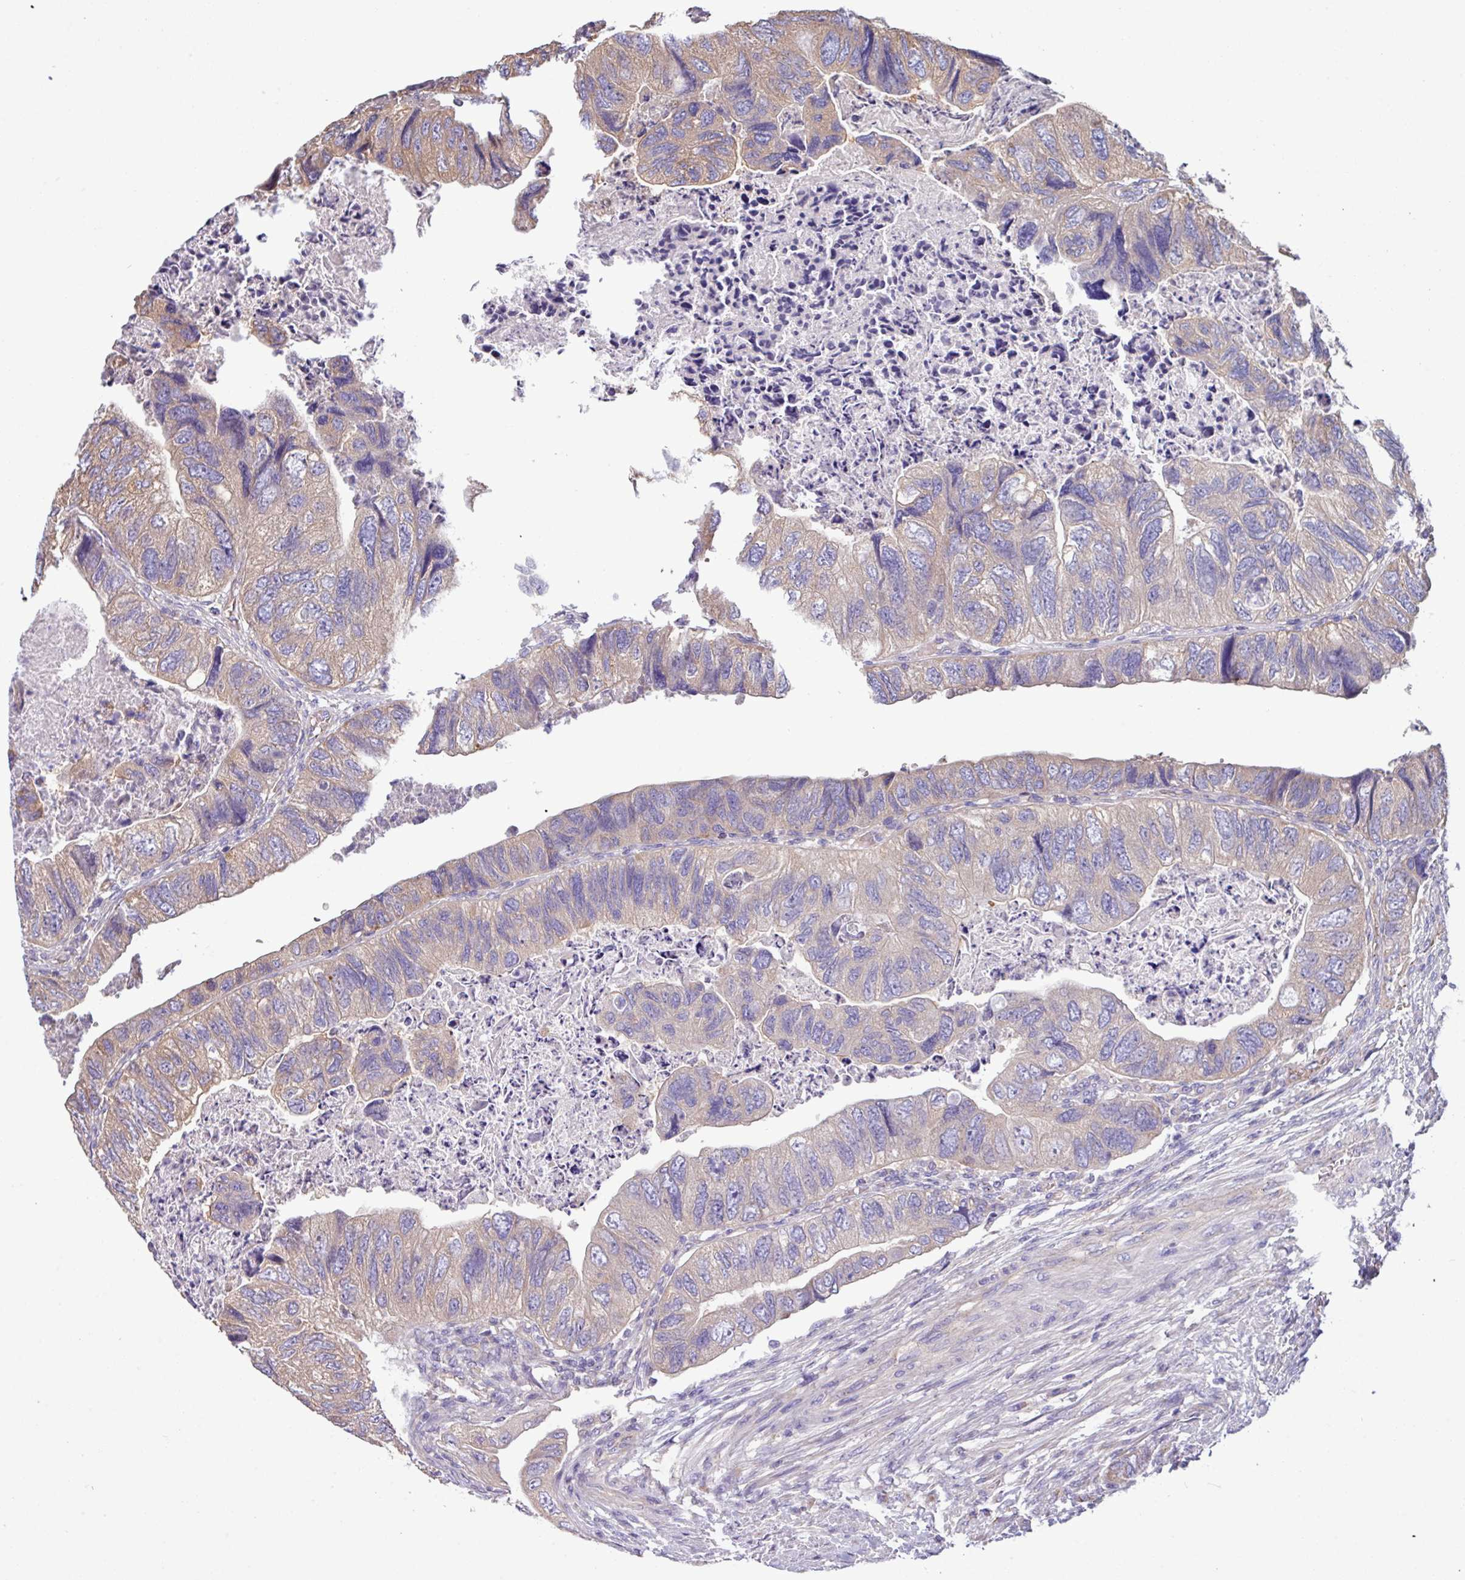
{"staining": {"intensity": "moderate", "quantity": "<25%", "location": "cytoplasmic/membranous"}, "tissue": "colorectal cancer", "cell_type": "Tumor cells", "image_type": "cancer", "snomed": [{"axis": "morphology", "description": "Adenocarcinoma, NOS"}, {"axis": "topography", "description": "Rectum"}], "caption": "High-magnification brightfield microscopy of colorectal cancer (adenocarcinoma) stained with DAB (3,3'-diaminobenzidine) (brown) and counterstained with hematoxylin (blue). tumor cells exhibit moderate cytoplasmic/membranous expression is present in approximately<25% of cells.", "gene": "PPM1J", "patient": {"sex": "male", "age": 63}}